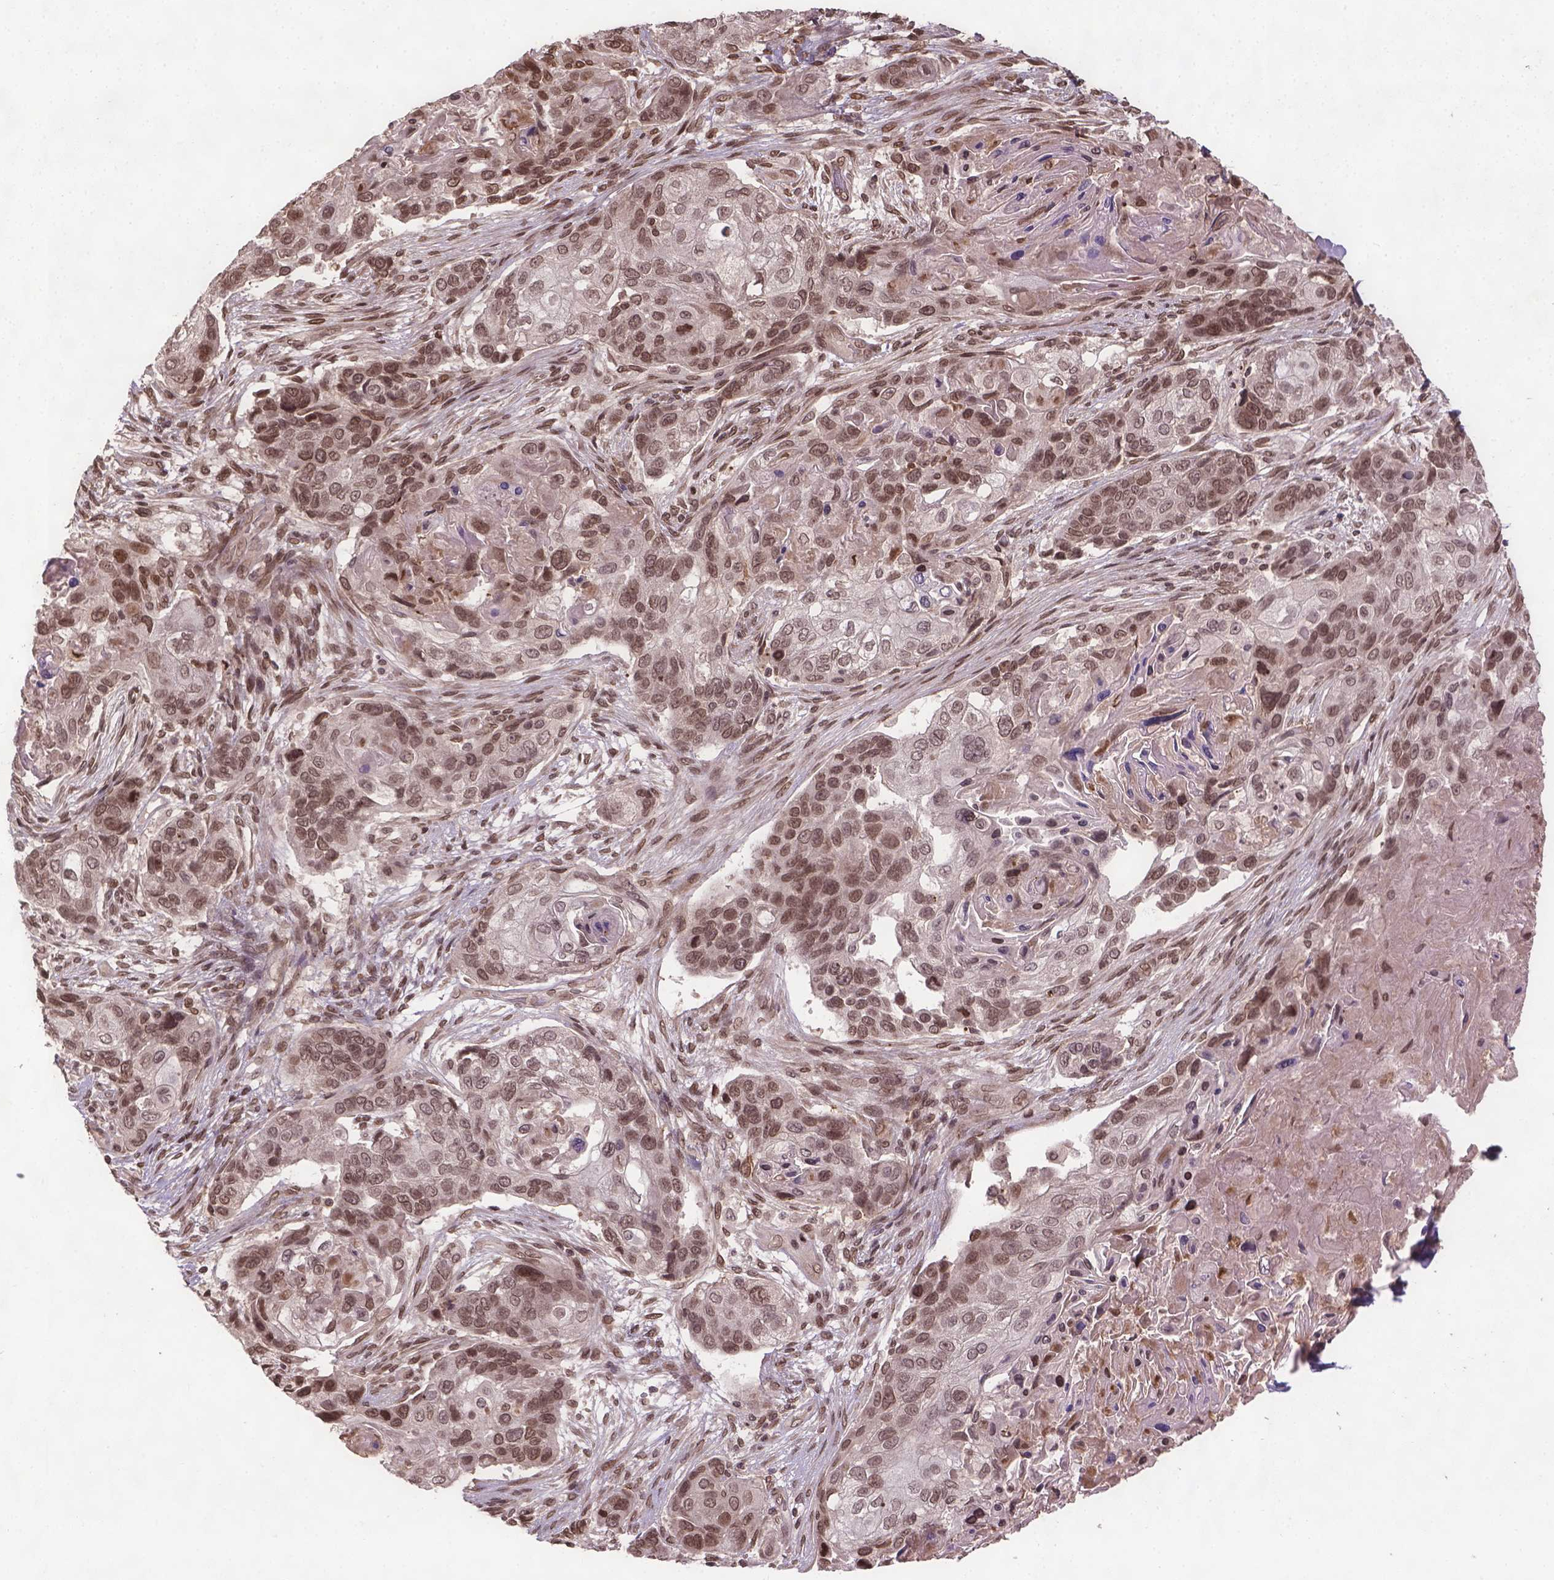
{"staining": {"intensity": "moderate", "quantity": ">75%", "location": "nuclear"}, "tissue": "lung cancer", "cell_type": "Tumor cells", "image_type": "cancer", "snomed": [{"axis": "morphology", "description": "Squamous cell carcinoma, NOS"}, {"axis": "topography", "description": "Lung"}], "caption": "Lung squamous cell carcinoma tissue shows moderate nuclear positivity in about >75% of tumor cells, visualized by immunohistochemistry.", "gene": "BANF1", "patient": {"sex": "male", "age": 69}}